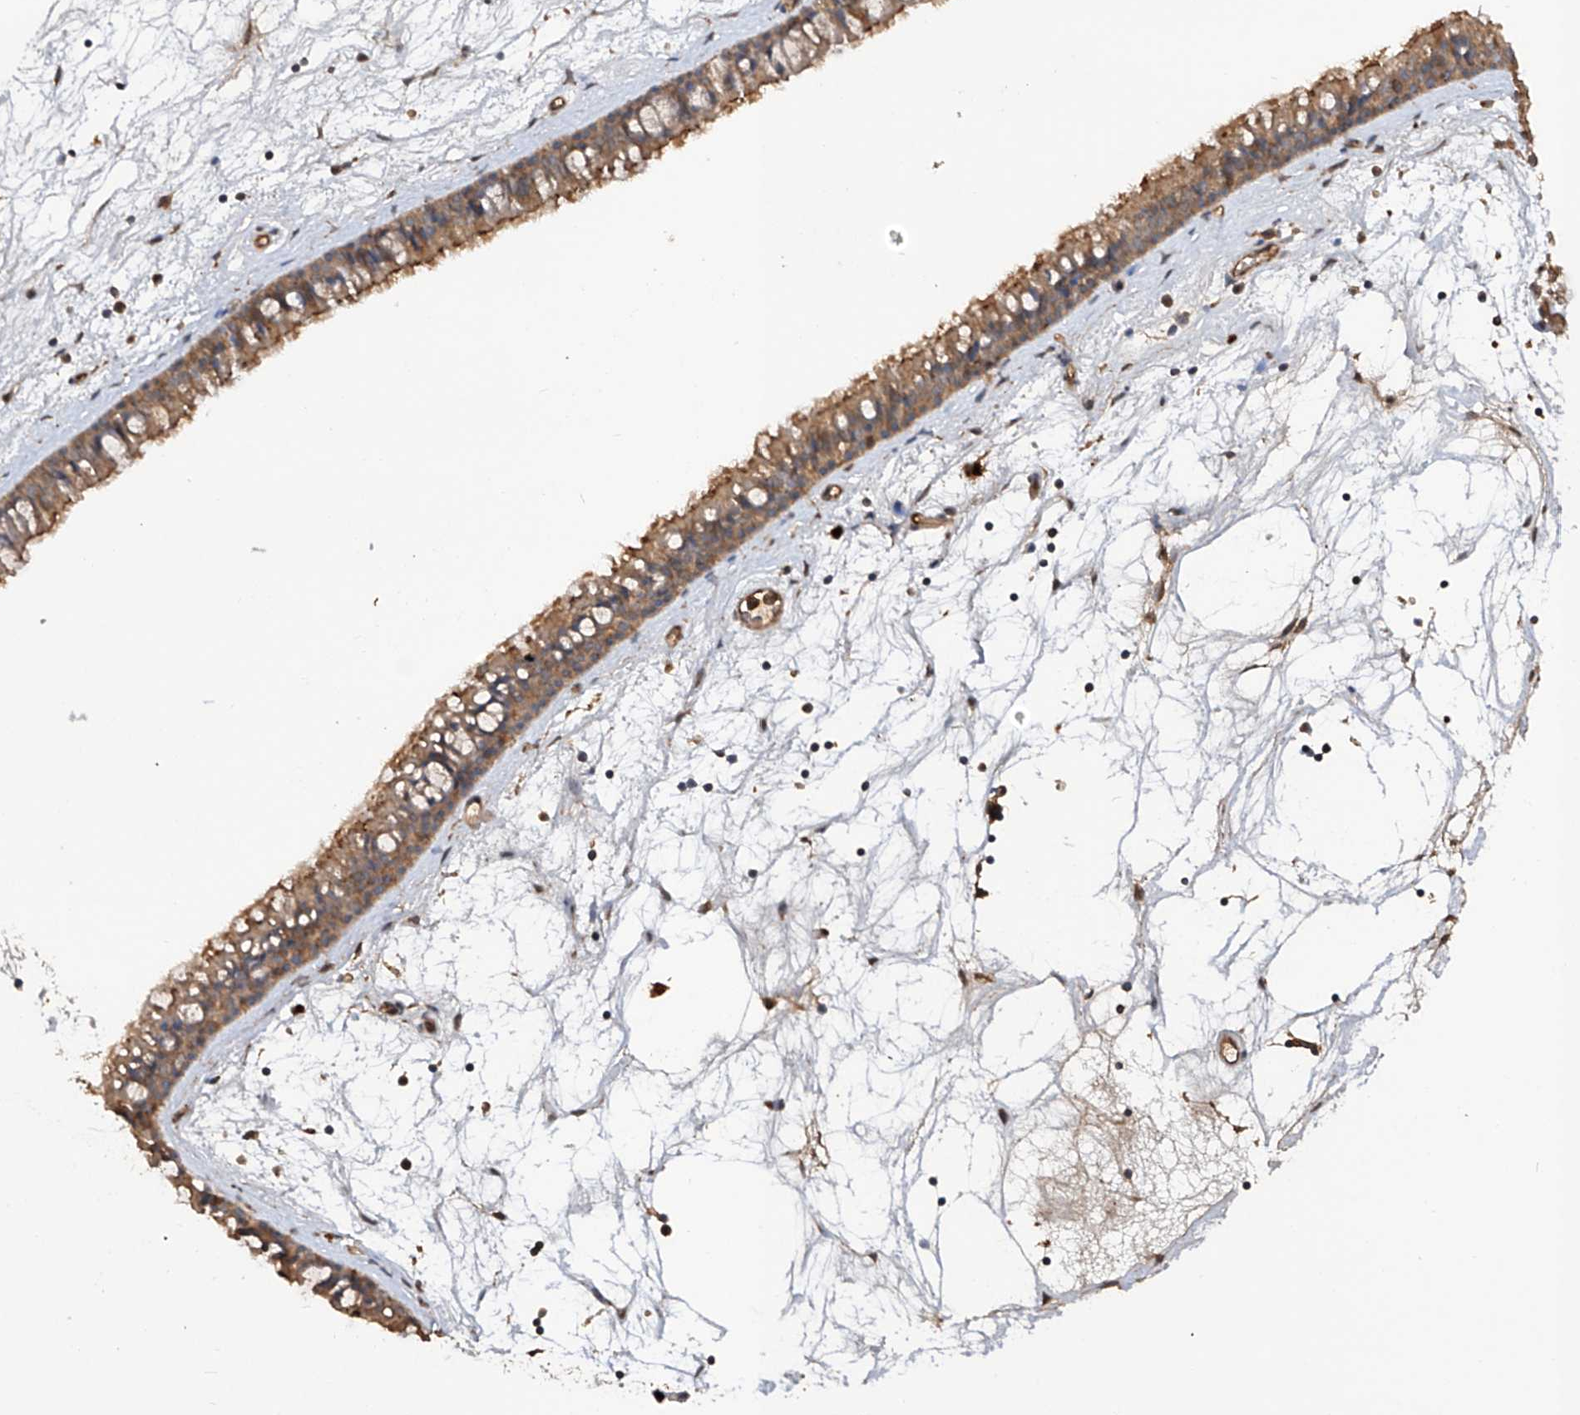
{"staining": {"intensity": "moderate", "quantity": ">75%", "location": "cytoplasmic/membranous"}, "tissue": "nasopharynx", "cell_type": "Respiratory epithelial cells", "image_type": "normal", "snomed": [{"axis": "morphology", "description": "Normal tissue, NOS"}, {"axis": "topography", "description": "Nasopharynx"}], "caption": "Protein staining of benign nasopharynx shows moderate cytoplasmic/membranous staining in approximately >75% of respiratory epithelial cells.", "gene": "RILPL2", "patient": {"sex": "male", "age": 64}}